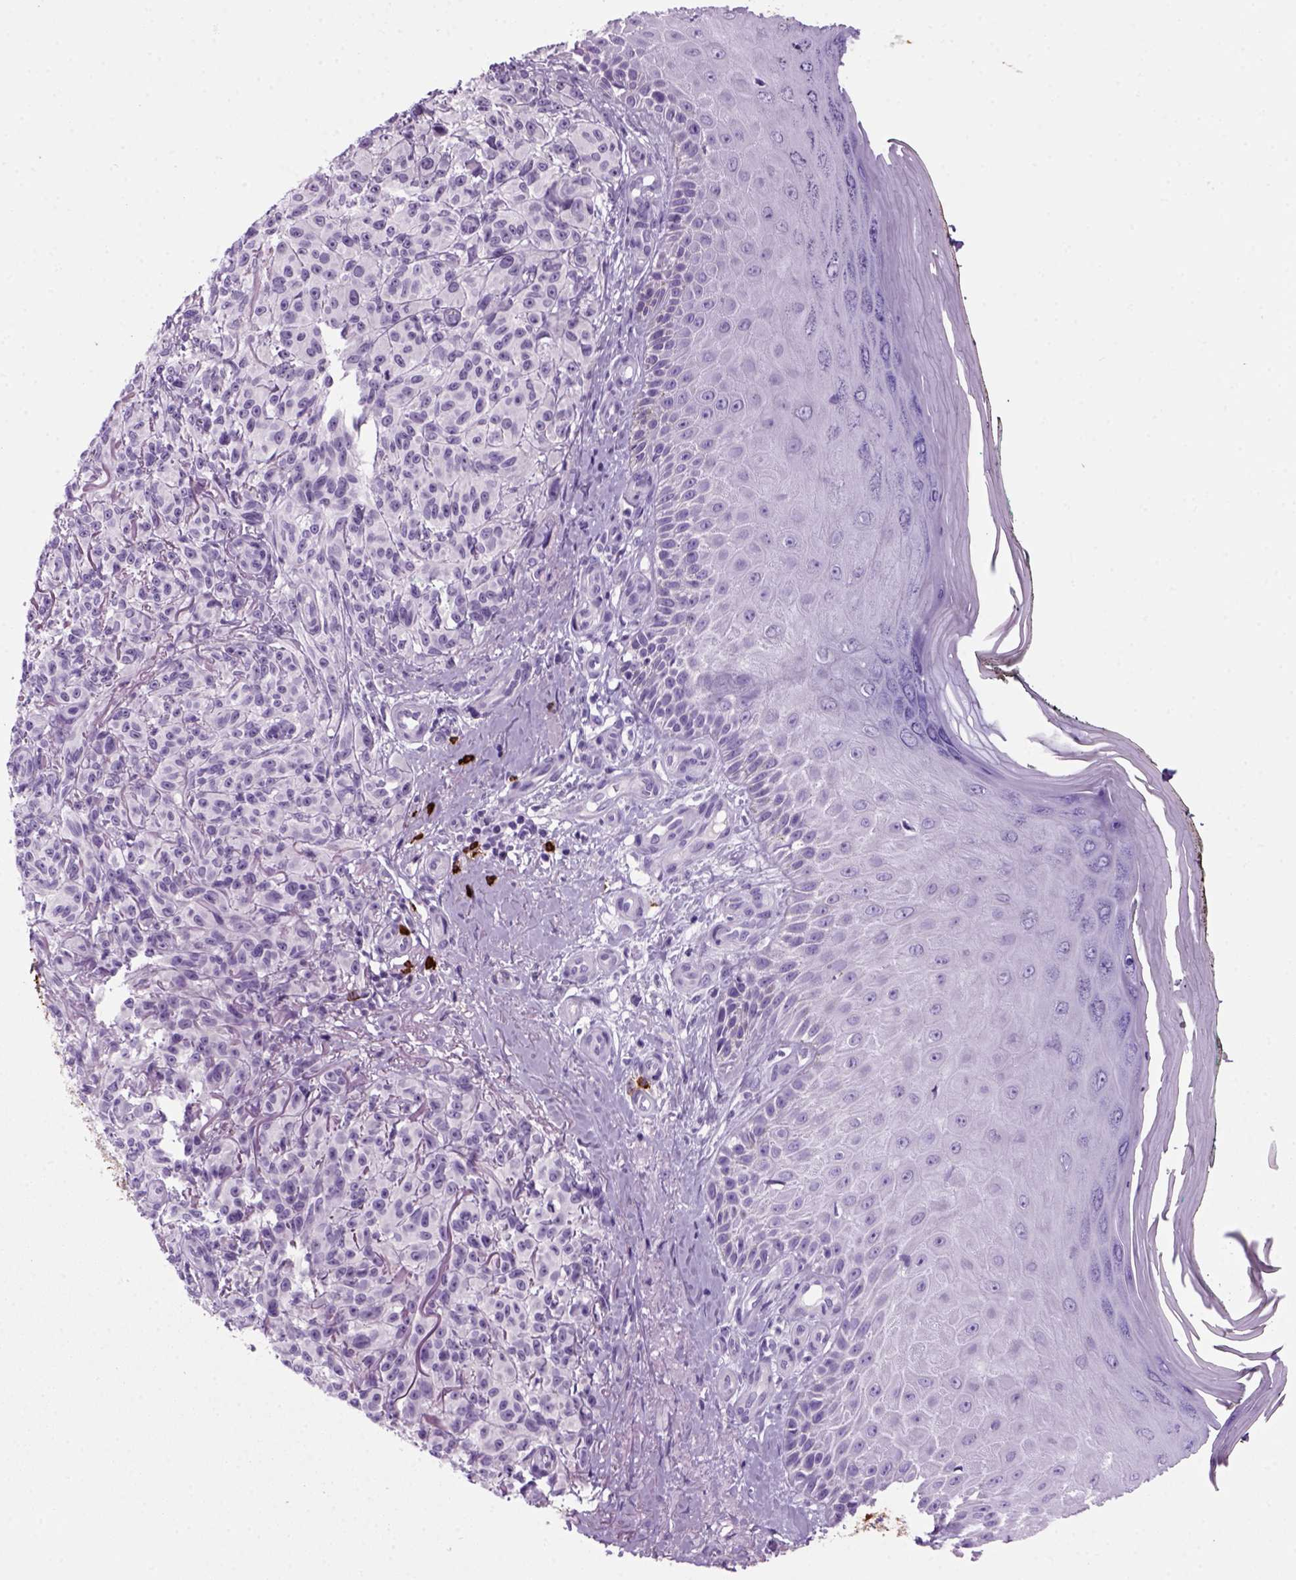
{"staining": {"intensity": "negative", "quantity": "none", "location": "none"}, "tissue": "melanoma", "cell_type": "Tumor cells", "image_type": "cancer", "snomed": [{"axis": "morphology", "description": "Malignant melanoma, NOS"}, {"axis": "topography", "description": "Skin"}], "caption": "This is an IHC image of human malignant melanoma. There is no expression in tumor cells.", "gene": "MZB1", "patient": {"sex": "female", "age": 85}}